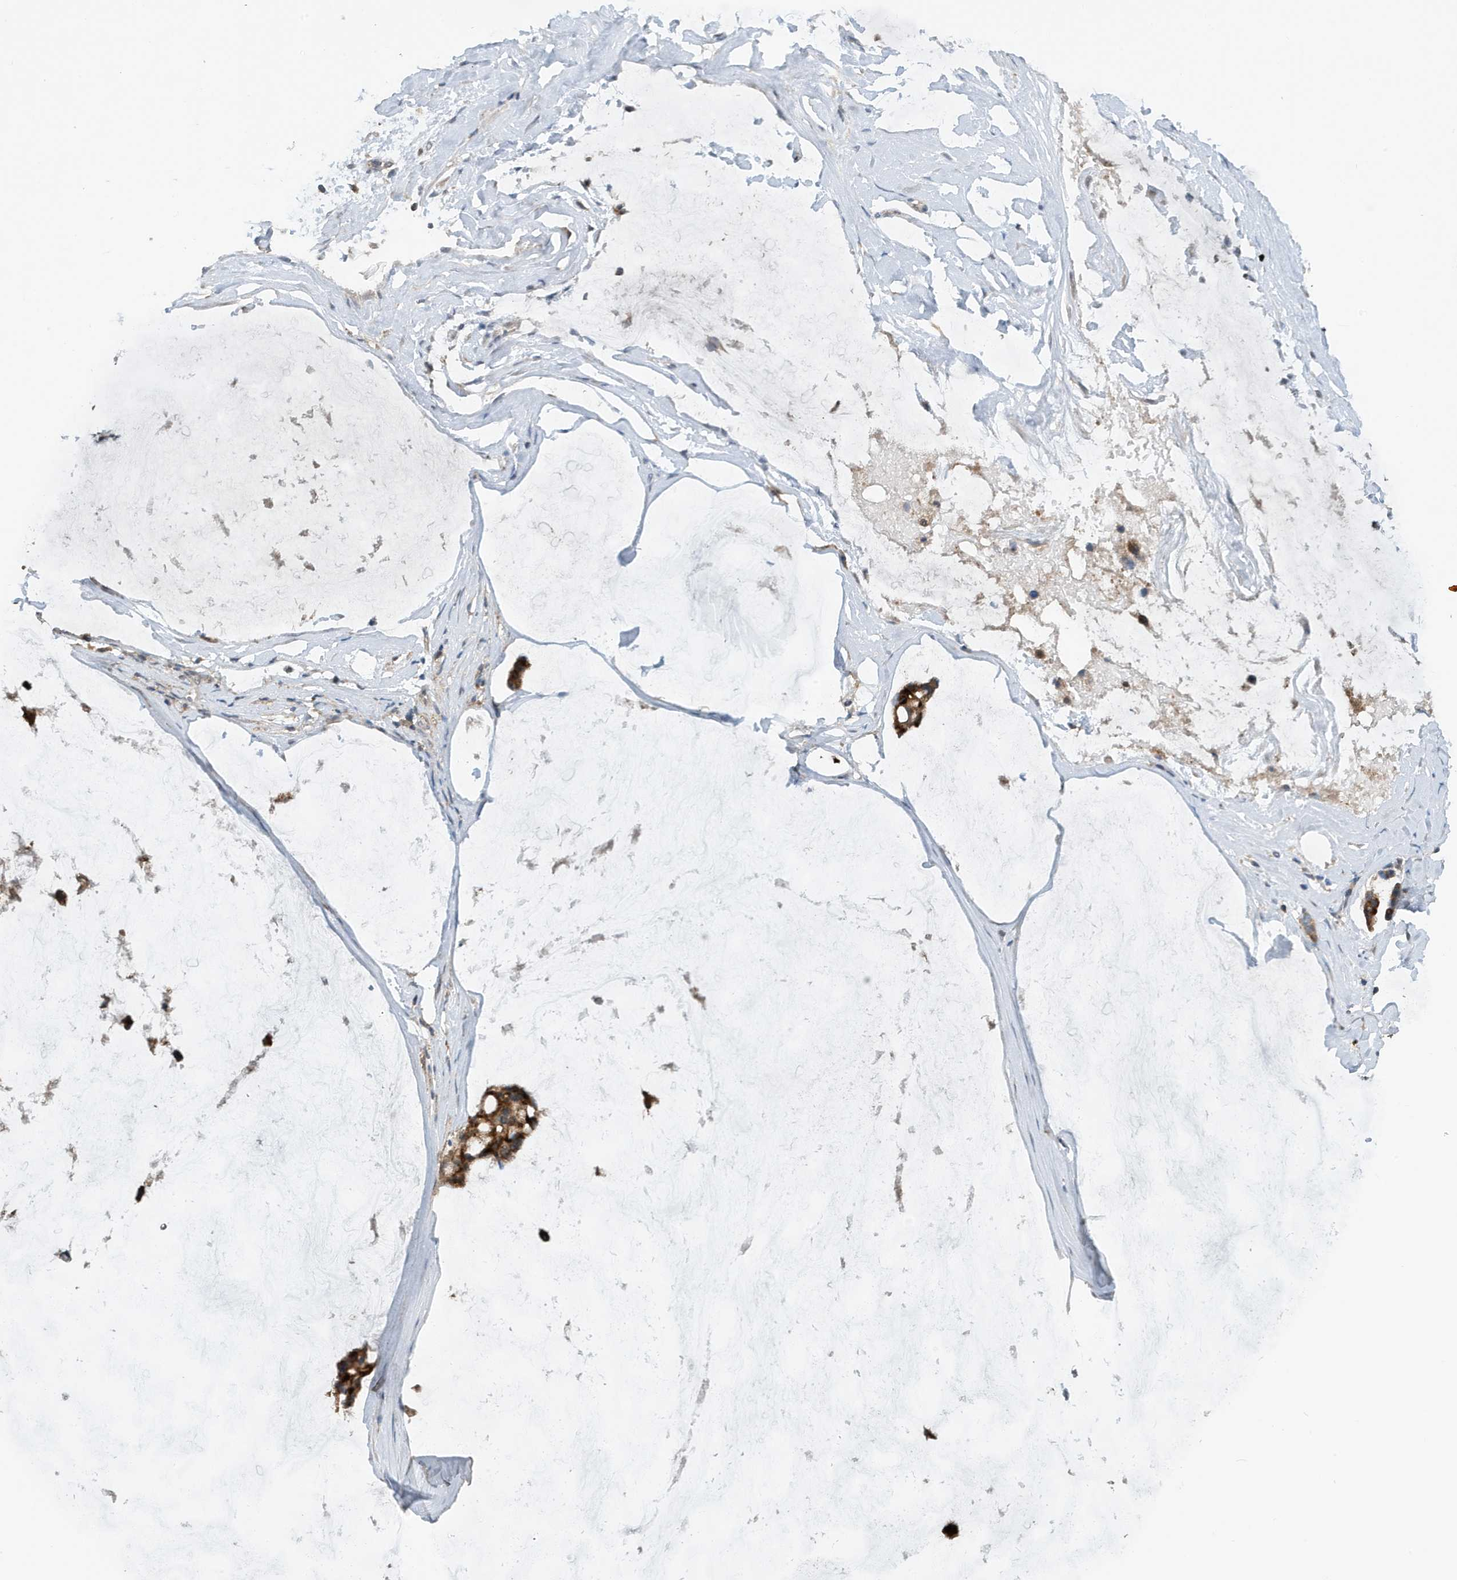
{"staining": {"intensity": "moderate", "quantity": ">75%", "location": "cytoplasmic/membranous"}, "tissue": "ovarian cancer", "cell_type": "Tumor cells", "image_type": "cancer", "snomed": [{"axis": "morphology", "description": "Cystadenocarcinoma, mucinous, NOS"}, {"axis": "topography", "description": "Ovary"}], "caption": "Human ovarian mucinous cystadenocarcinoma stained for a protein (brown) reveals moderate cytoplasmic/membranous positive staining in approximately >75% of tumor cells.", "gene": "NSUN3", "patient": {"sex": "female", "age": 39}}